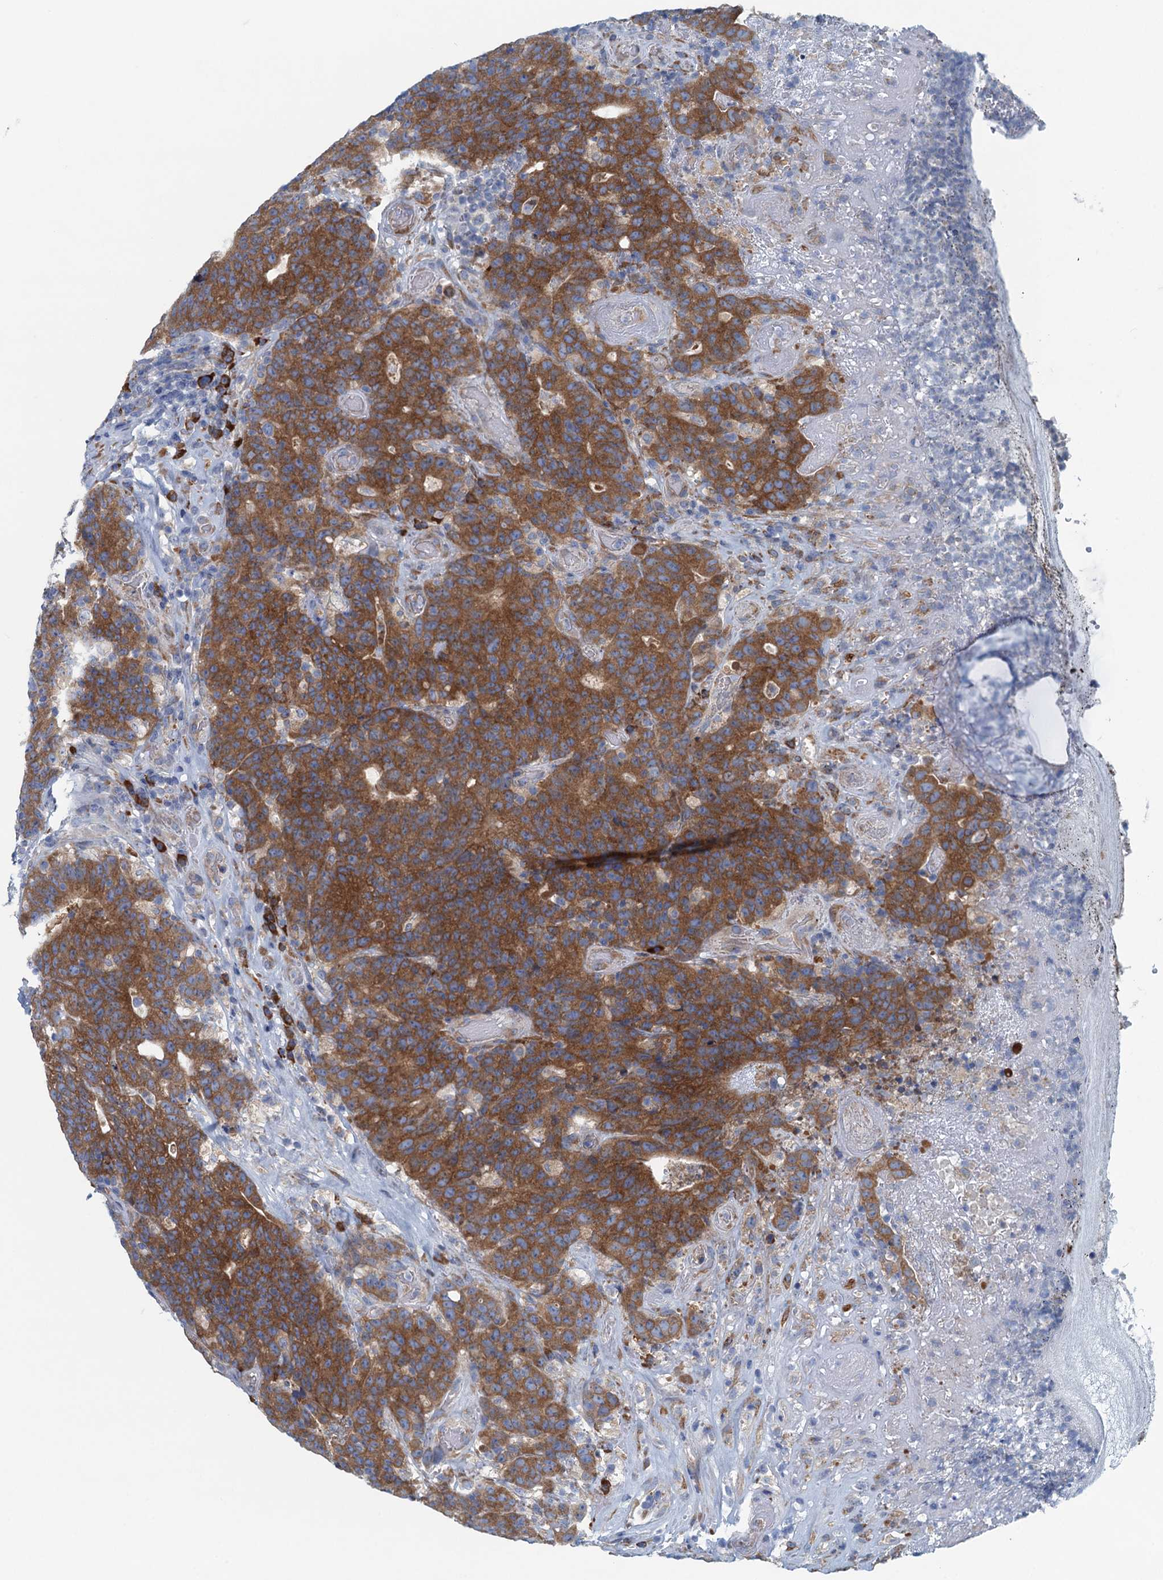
{"staining": {"intensity": "moderate", "quantity": ">75%", "location": "cytoplasmic/membranous"}, "tissue": "colorectal cancer", "cell_type": "Tumor cells", "image_type": "cancer", "snomed": [{"axis": "morphology", "description": "Adenocarcinoma, NOS"}, {"axis": "topography", "description": "Colon"}], "caption": "High-magnification brightfield microscopy of adenocarcinoma (colorectal) stained with DAB (brown) and counterstained with hematoxylin (blue). tumor cells exhibit moderate cytoplasmic/membranous positivity is appreciated in about>75% of cells. The staining was performed using DAB (3,3'-diaminobenzidine), with brown indicating positive protein expression. Nuclei are stained blue with hematoxylin.", "gene": "MYDGF", "patient": {"sex": "female", "age": 75}}